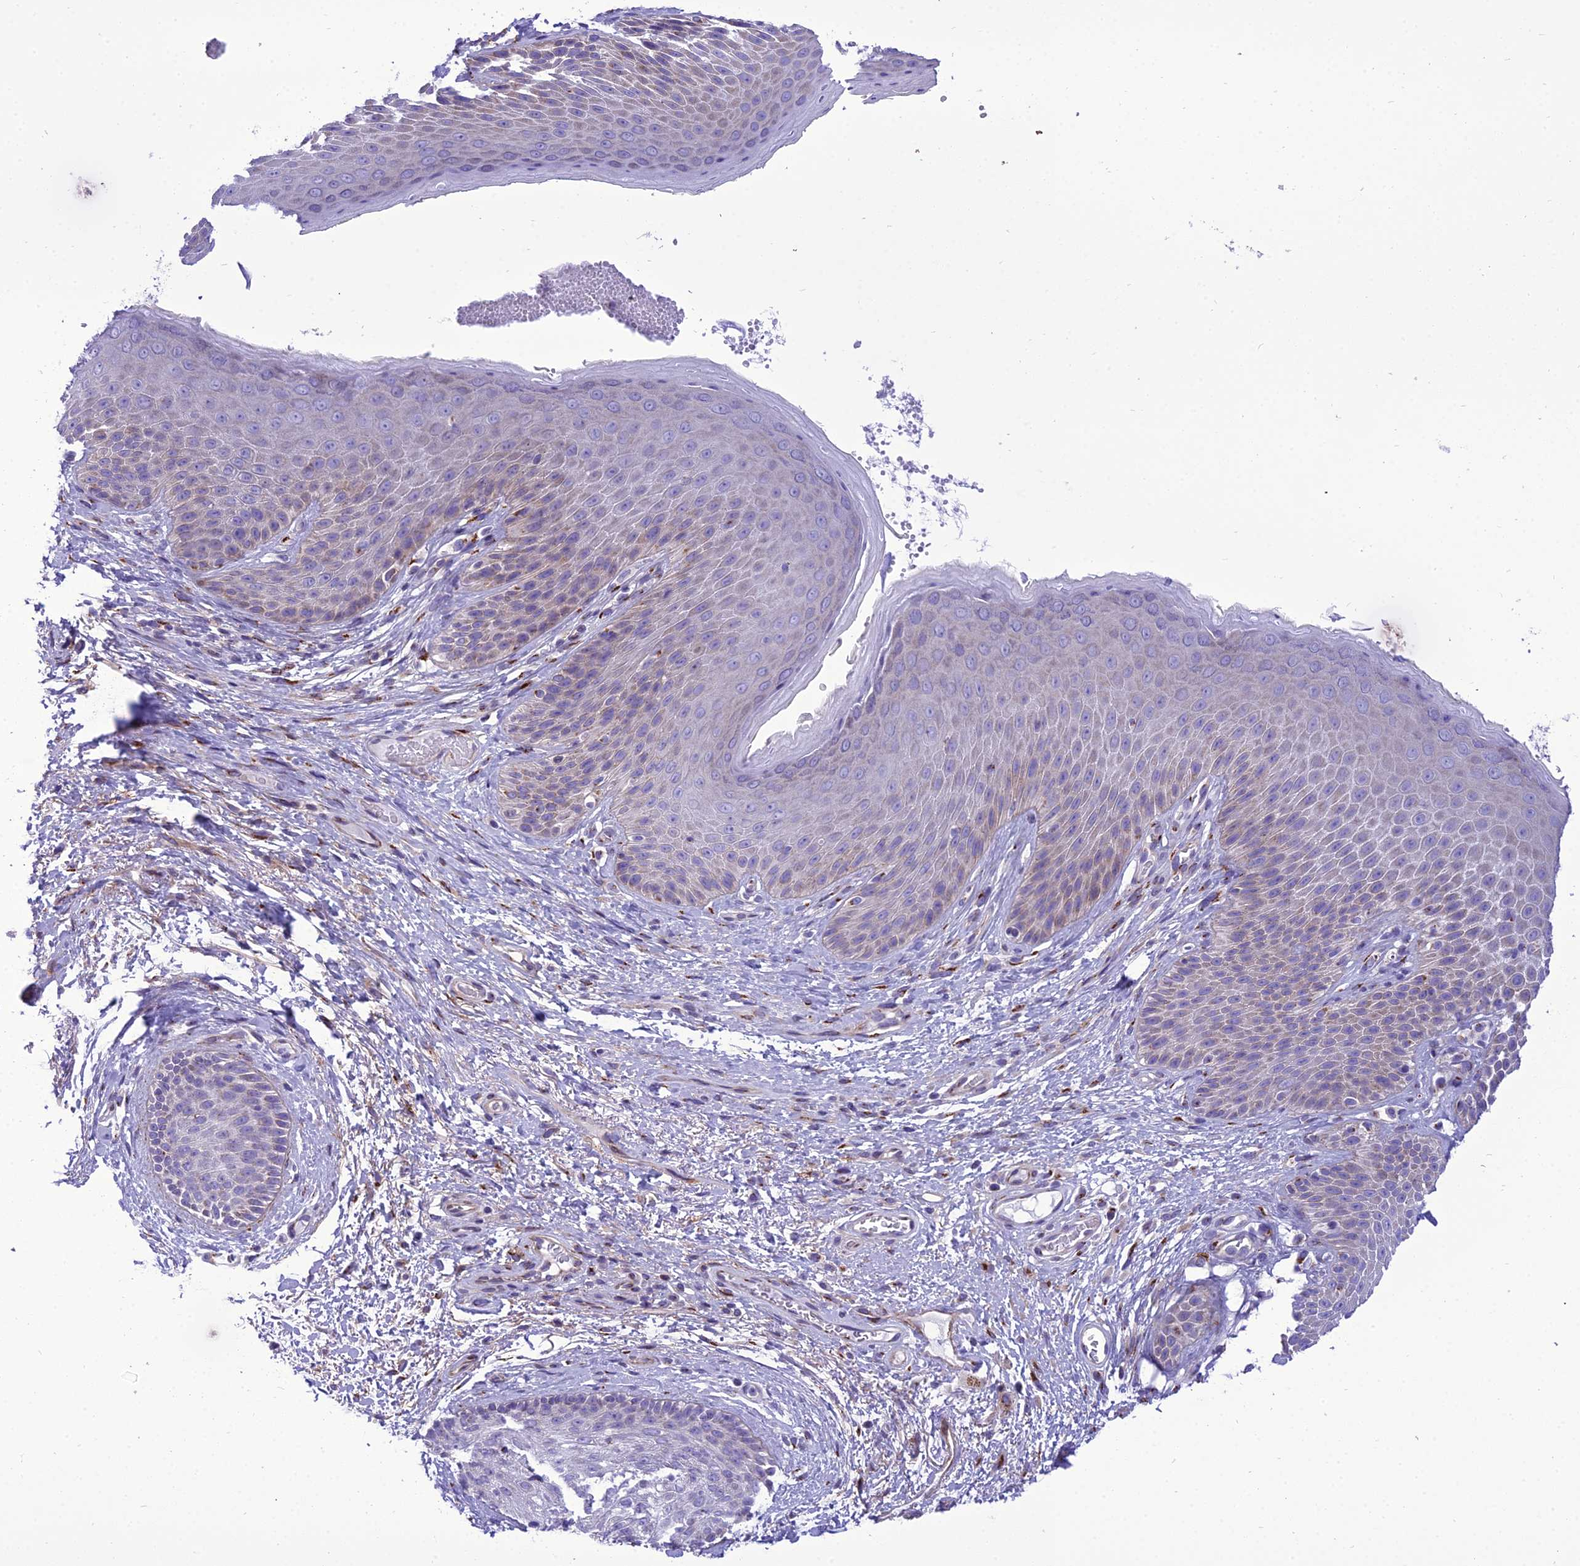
{"staining": {"intensity": "negative", "quantity": "none", "location": "none"}, "tissue": "skin", "cell_type": "Epidermal cells", "image_type": "normal", "snomed": [{"axis": "morphology", "description": "Normal tissue, NOS"}, {"axis": "topography", "description": "Anal"}], "caption": "Protein analysis of normal skin exhibits no significant expression in epidermal cells.", "gene": "GOLM2", "patient": {"sex": "male", "age": 74}}